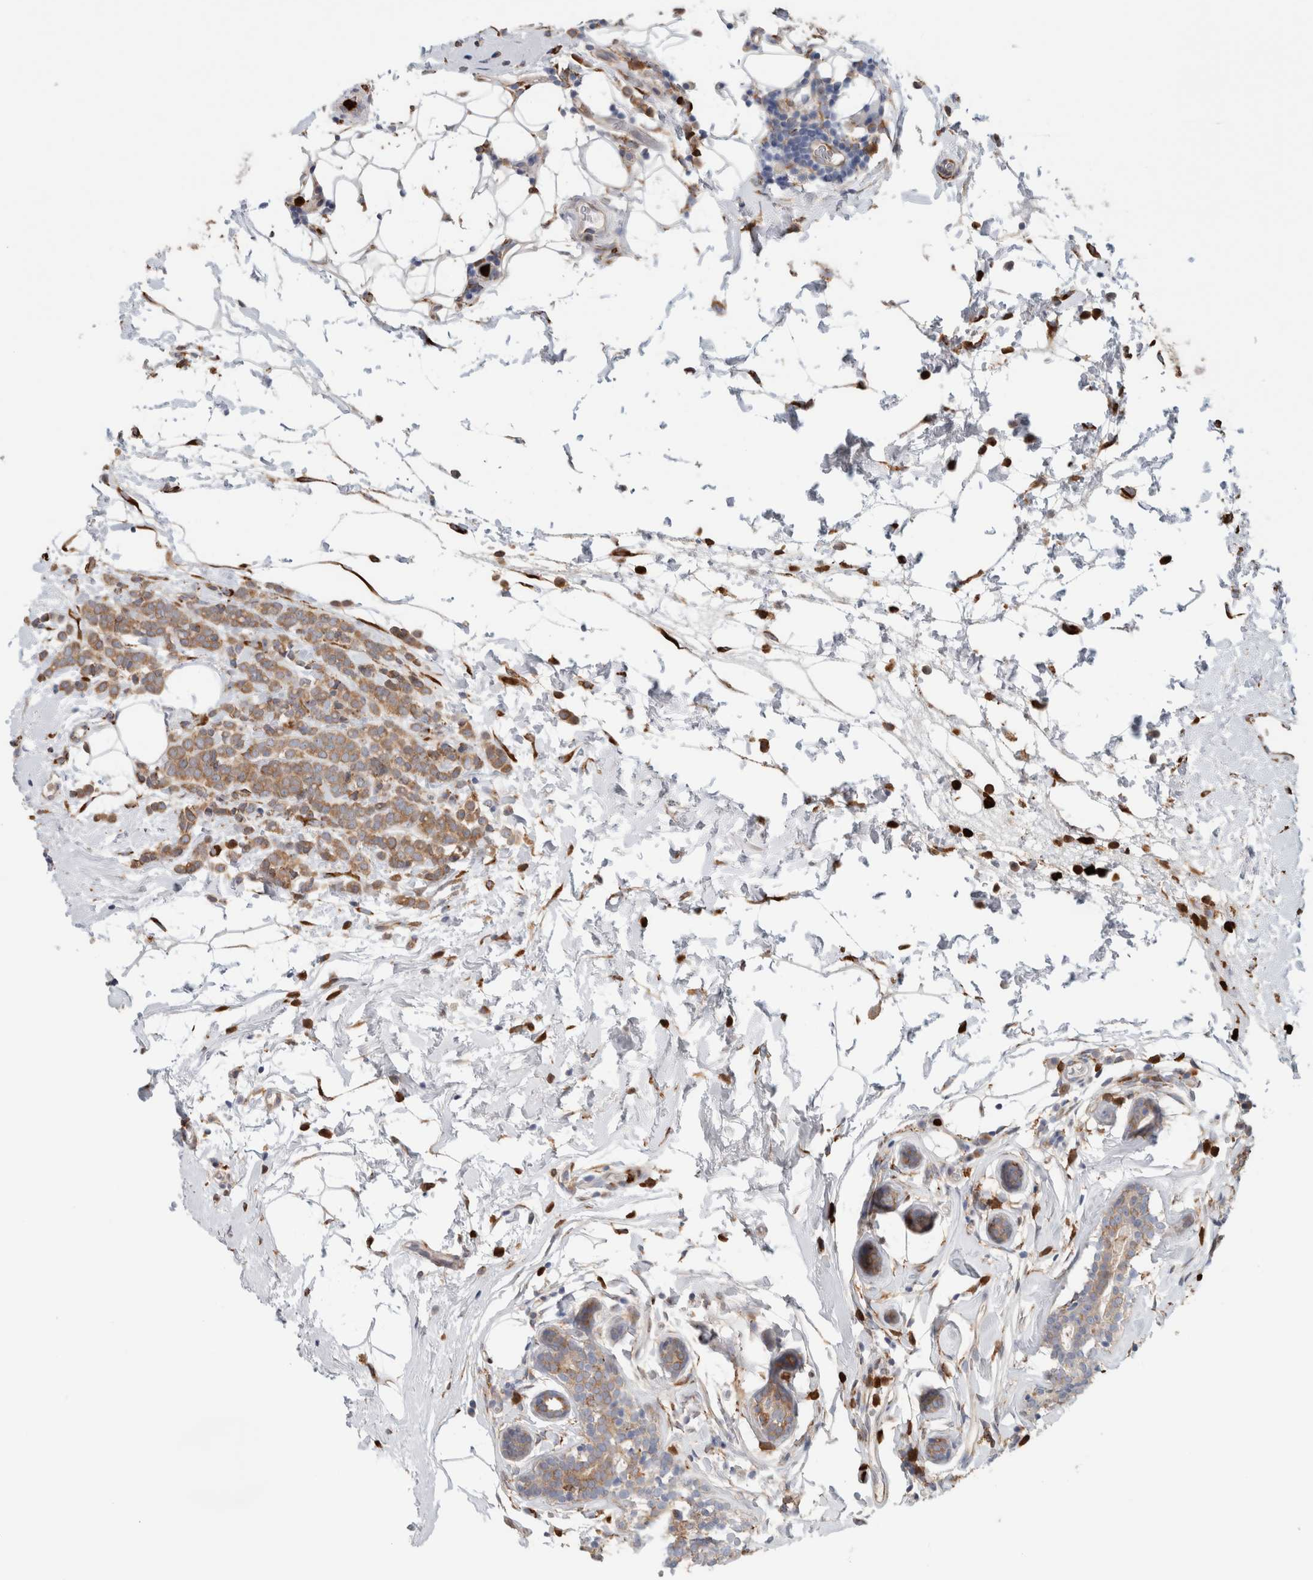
{"staining": {"intensity": "moderate", "quantity": "25%-75%", "location": "cytoplasmic/membranous"}, "tissue": "breast cancer", "cell_type": "Tumor cells", "image_type": "cancer", "snomed": [{"axis": "morphology", "description": "Lobular carcinoma"}, {"axis": "topography", "description": "Breast"}], "caption": "A micrograph showing moderate cytoplasmic/membranous expression in approximately 25%-75% of tumor cells in breast cancer, as visualized by brown immunohistochemical staining.", "gene": "P4HA1", "patient": {"sex": "female", "age": 50}}